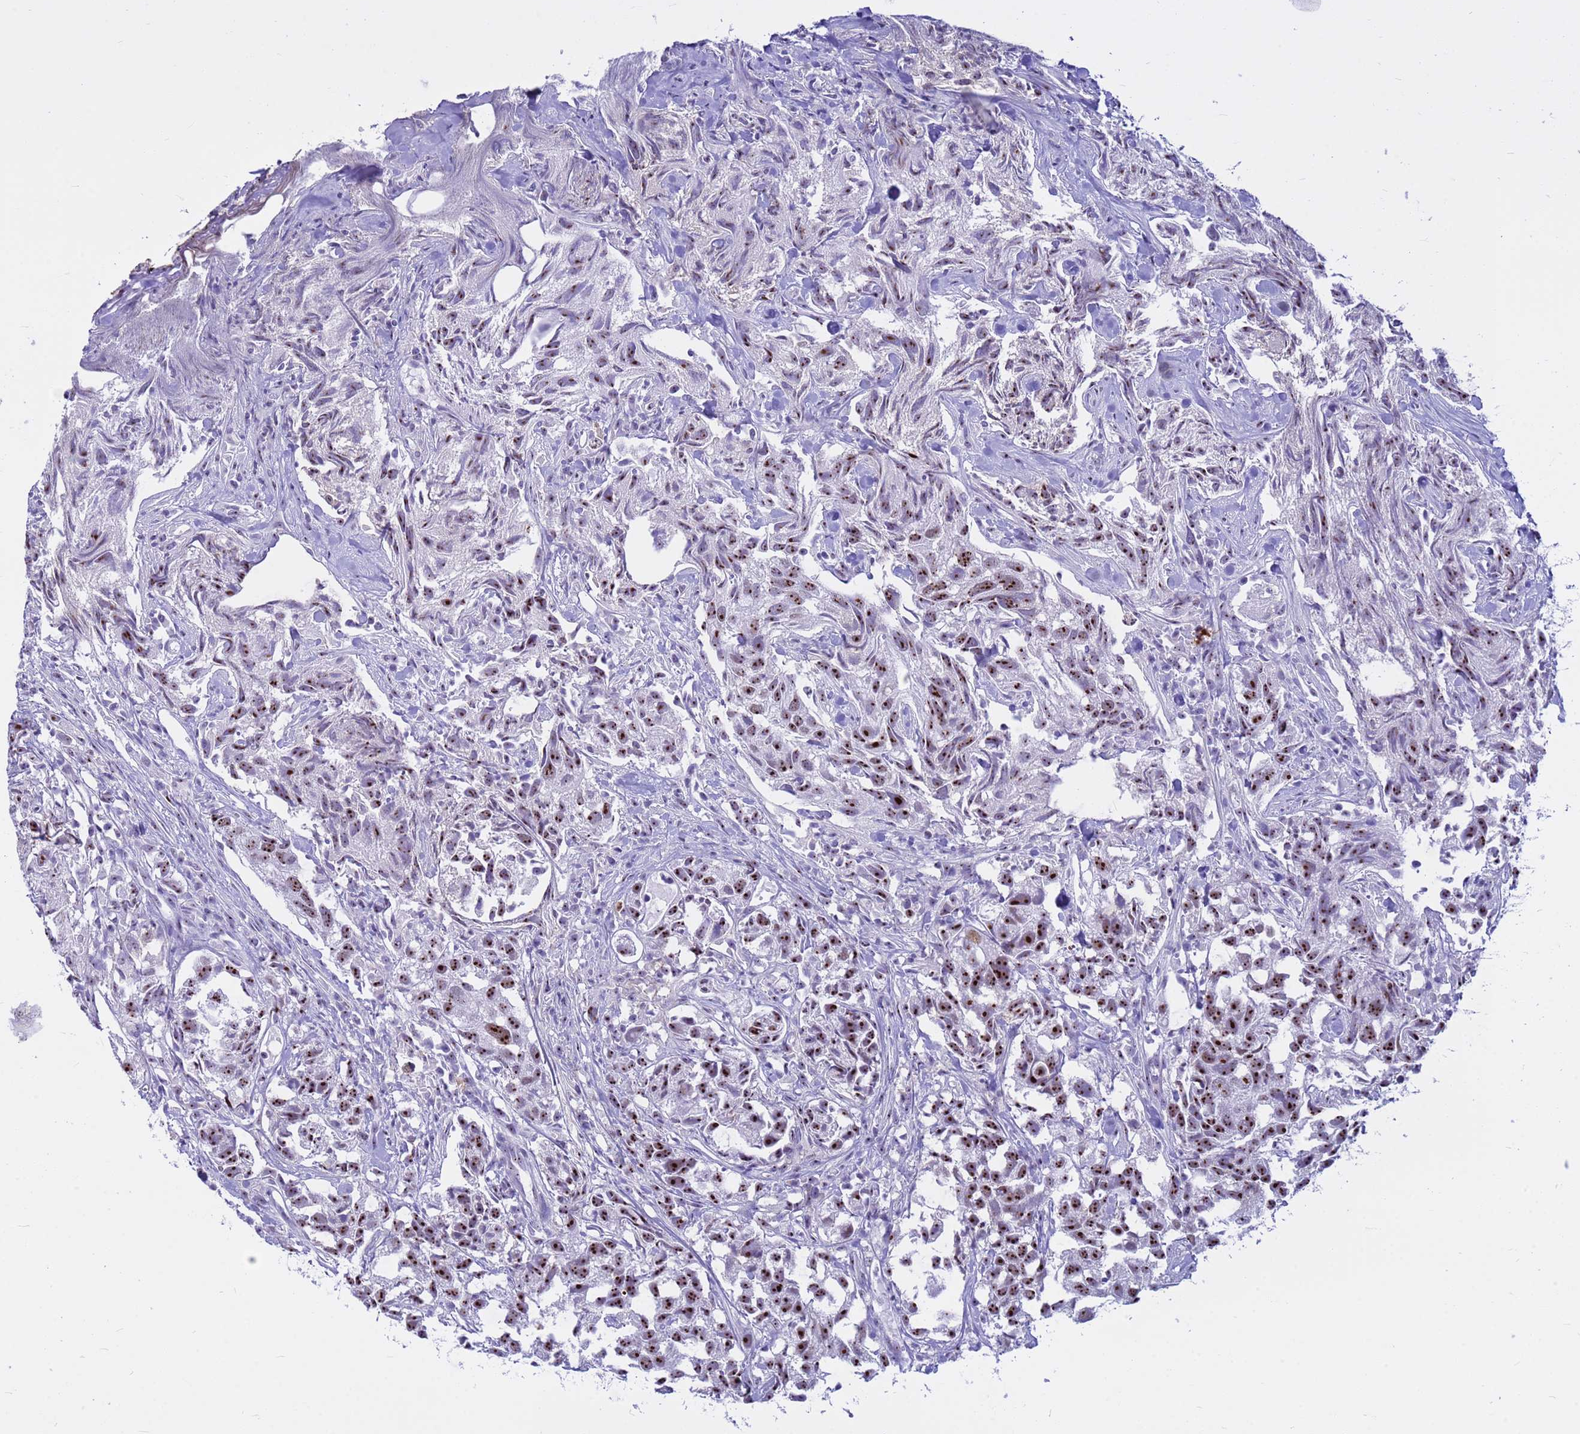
{"staining": {"intensity": "strong", "quantity": "25%-75%", "location": "nuclear"}, "tissue": "urothelial cancer", "cell_type": "Tumor cells", "image_type": "cancer", "snomed": [{"axis": "morphology", "description": "Urothelial carcinoma, High grade"}, {"axis": "topography", "description": "Urinary bladder"}], "caption": "Immunohistochemical staining of high-grade urothelial carcinoma exhibits high levels of strong nuclear positivity in approximately 25%-75% of tumor cells.", "gene": "DMRTC2", "patient": {"sex": "female", "age": 75}}